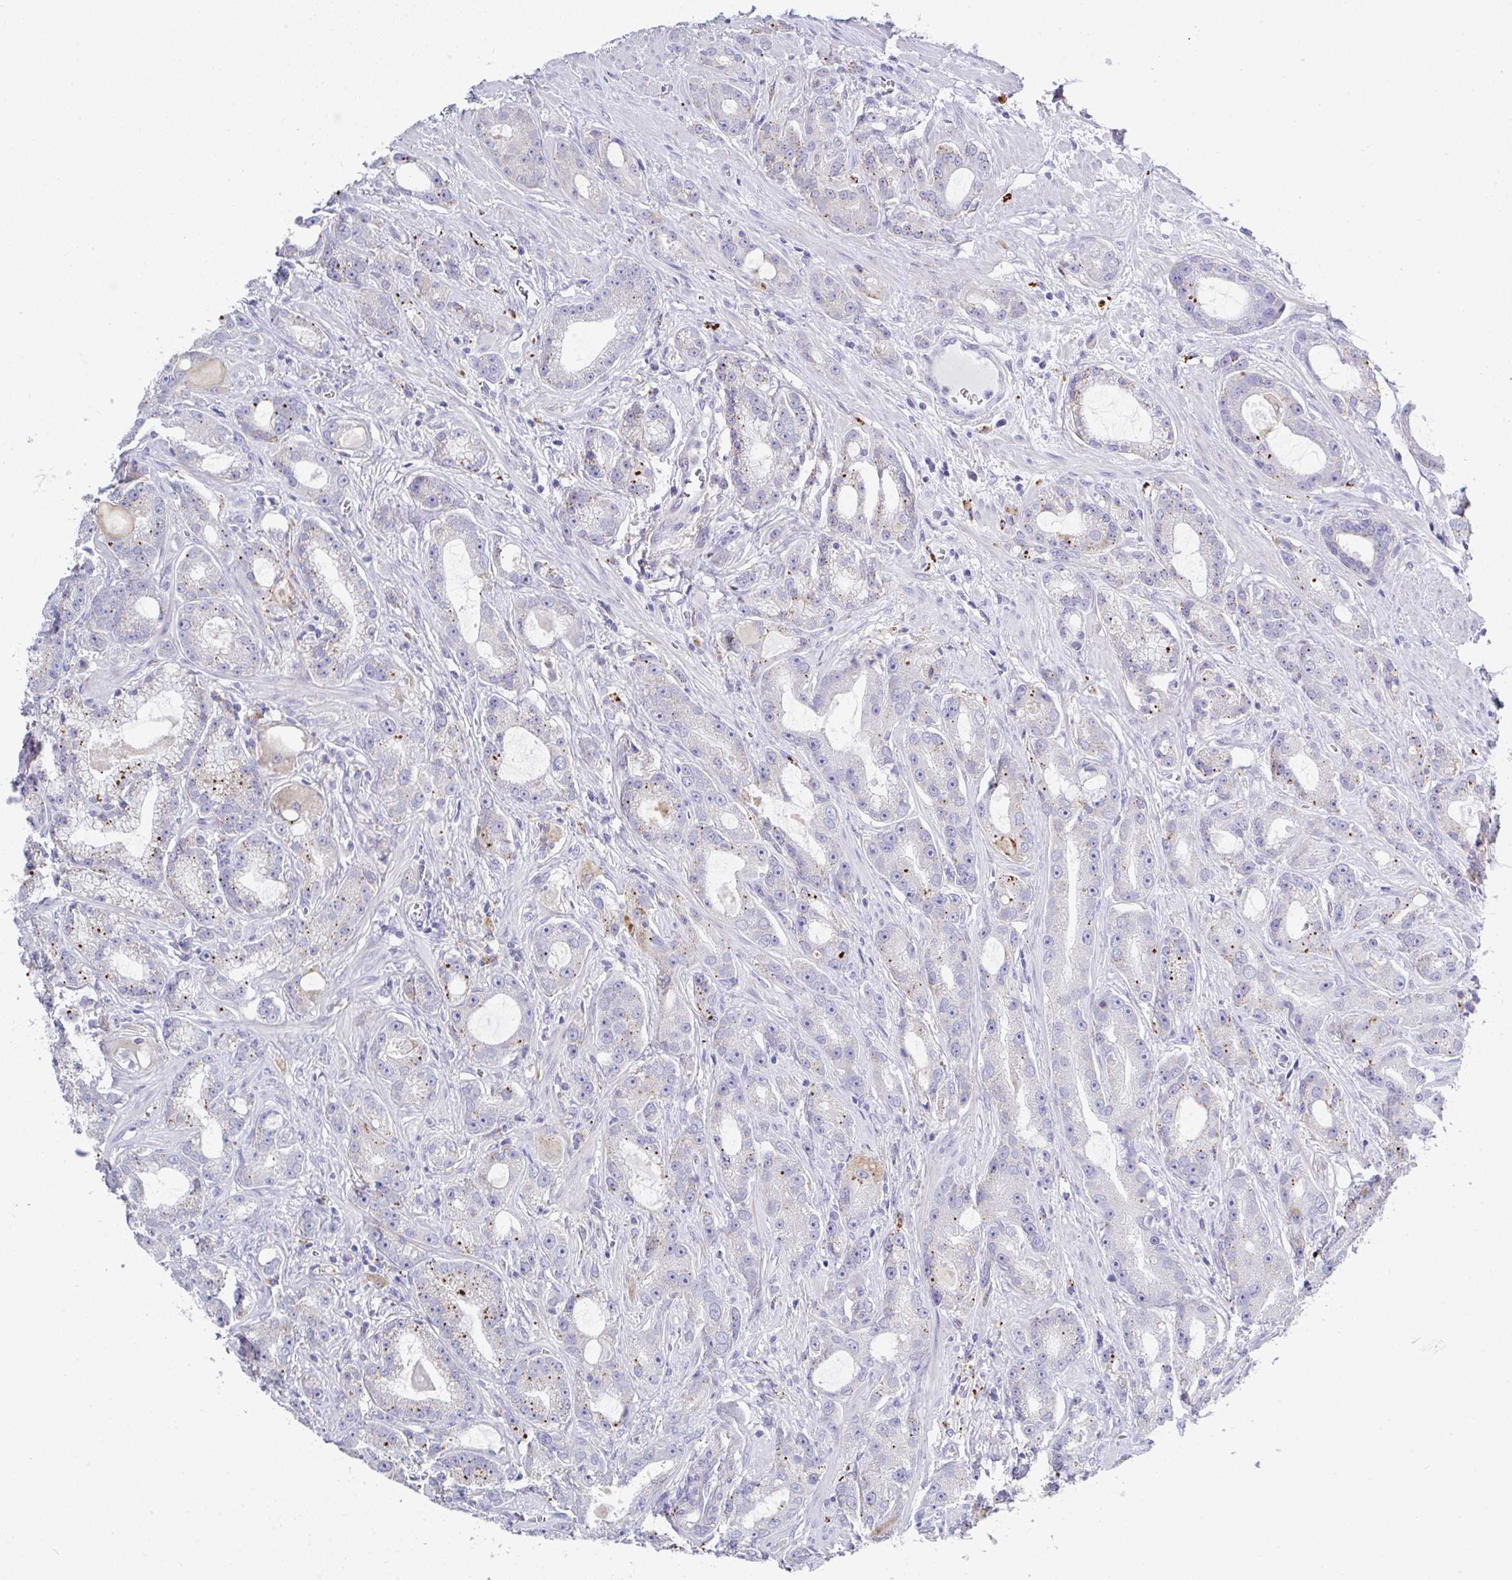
{"staining": {"intensity": "moderate", "quantity": "<25%", "location": "cytoplasmic/membranous"}, "tissue": "prostate cancer", "cell_type": "Tumor cells", "image_type": "cancer", "snomed": [{"axis": "morphology", "description": "Adenocarcinoma, High grade"}, {"axis": "topography", "description": "Prostate"}], "caption": "A brown stain labels moderate cytoplasmic/membranous staining of a protein in prostate cancer (high-grade adenocarcinoma) tumor cells.", "gene": "ZNF33A", "patient": {"sex": "male", "age": 65}}